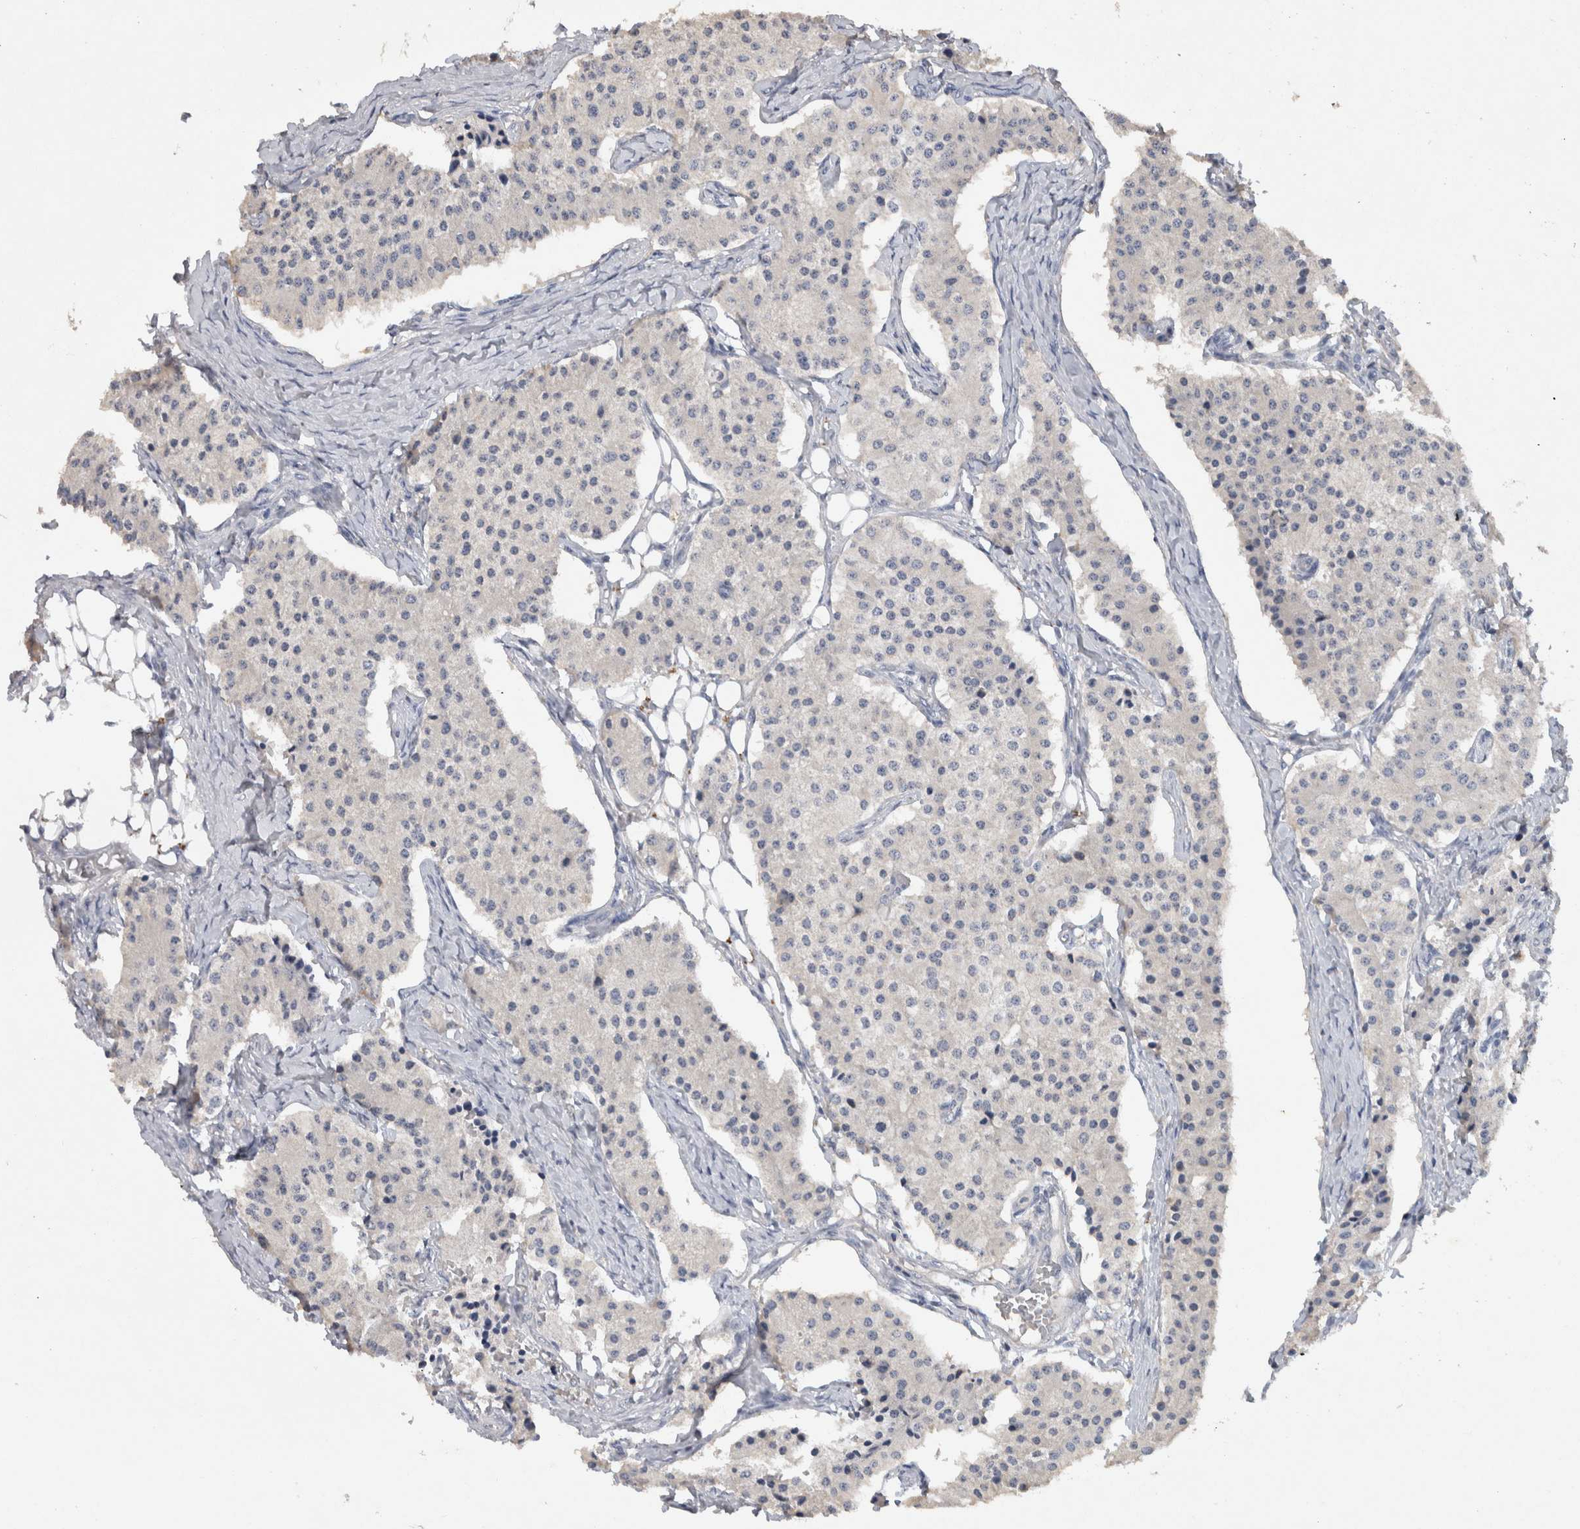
{"staining": {"intensity": "negative", "quantity": "none", "location": "none"}, "tissue": "carcinoid", "cell_type": "Tumor cells", "image_type": "cancer", "snomed": [{"axis": "morphology", "description": "Carcinoid, malignant, NOS"}, {"axis": "topography", "description": "Colon"}], "caption": "Immunohistochemical staining of human malignant carcinoid demonstrates no significant positivity in tumor cells.", "gene": "HEXD", "patient": {"sex": "female", "age": 52}}